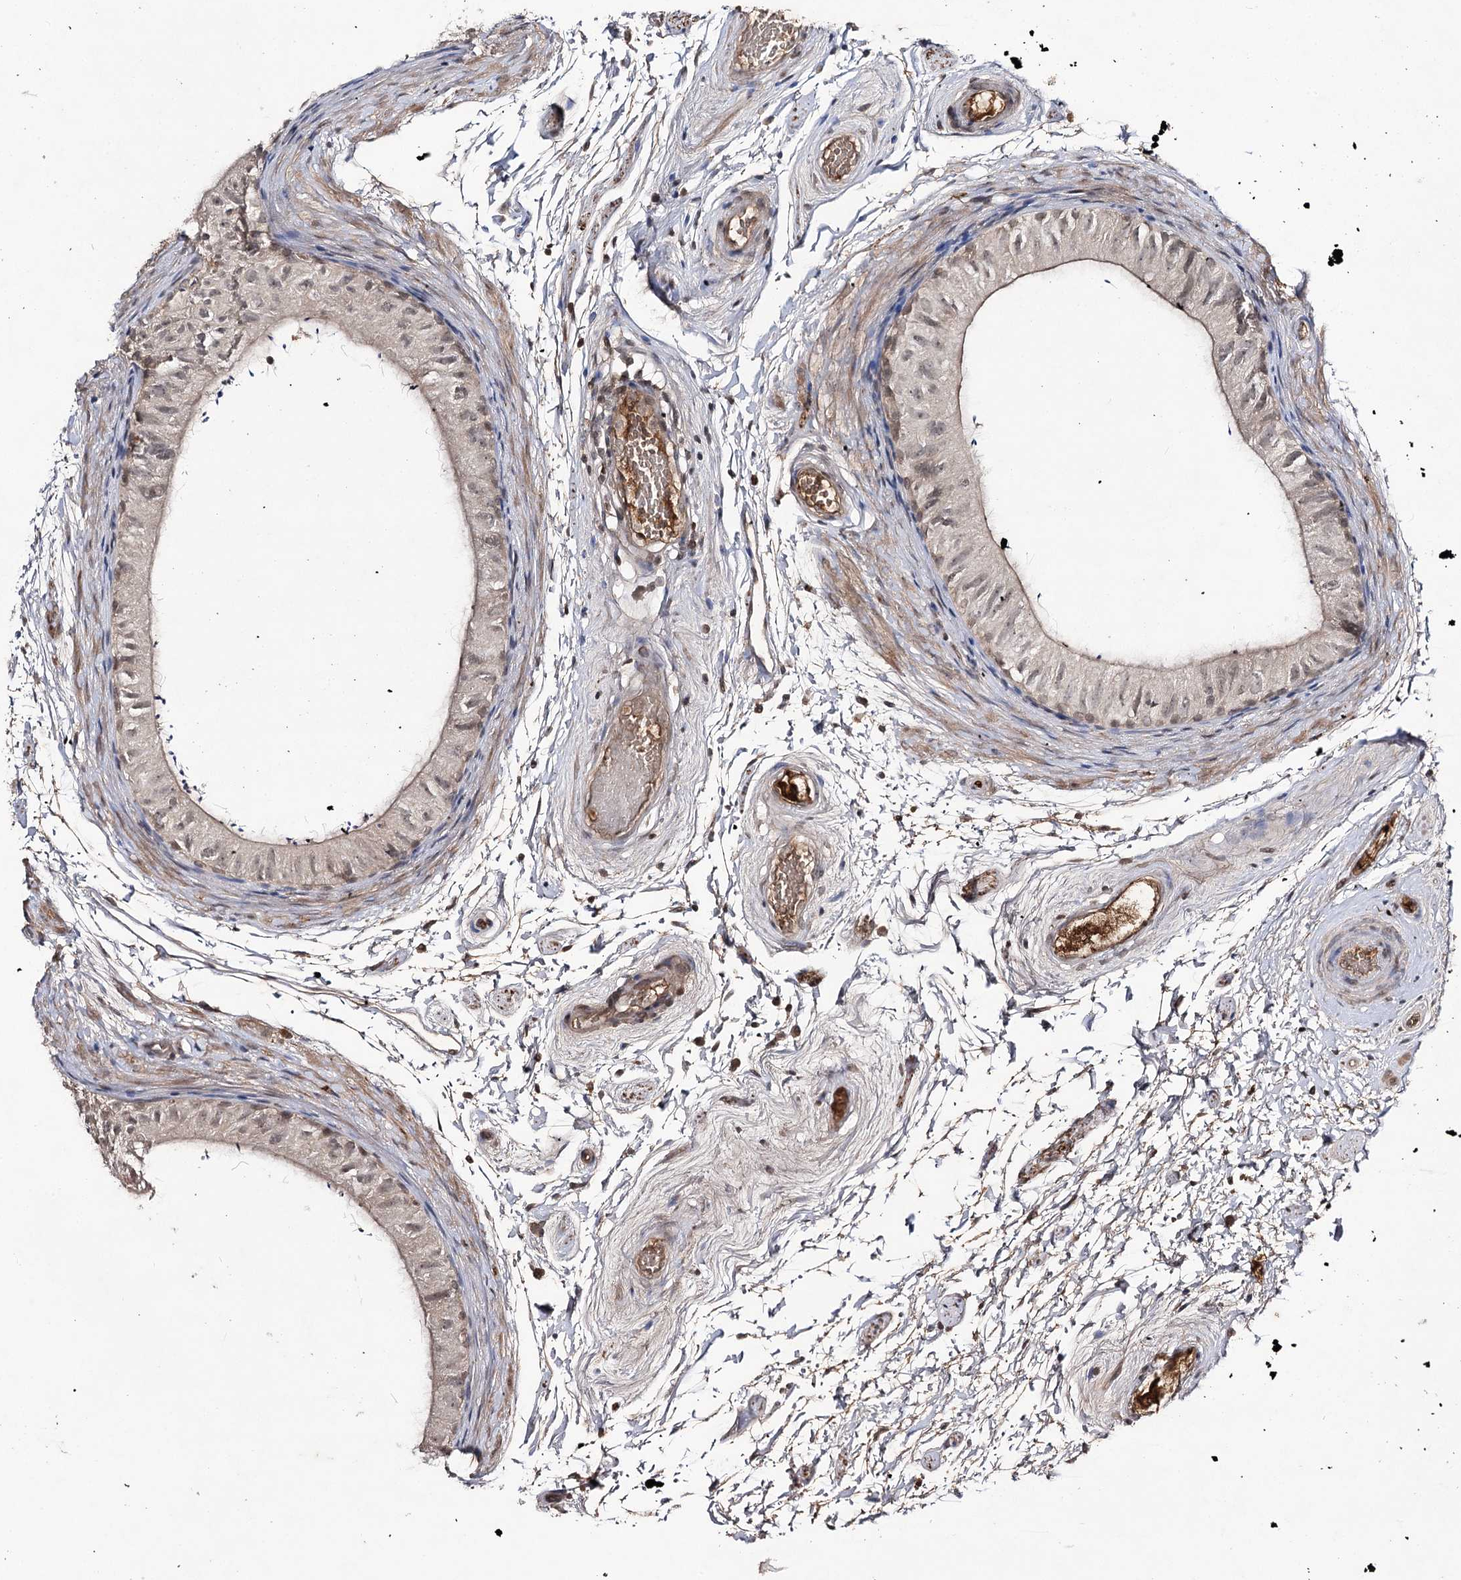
{"staining": {"intensity": "weak", "quantity": "25%-75%", "location": "cytoplasmic/membranous,nuclear"}, "tissue": "epididymis", "cell_type": "Glandular cells", "image_type": "normal", "snomed": [{"axis": "morphology", "description": "Normal tissue, NOS"}, {"axis": "topography", "description": "Epididymis"}], "caption": "Epididymis stained with IHC displays weak cytoplasmic/membranous,nuclear positivity in about 25%-75% of glandular cells.", "gene": "SYNGR3", "patient": {"sex": "male", "age": 50}}